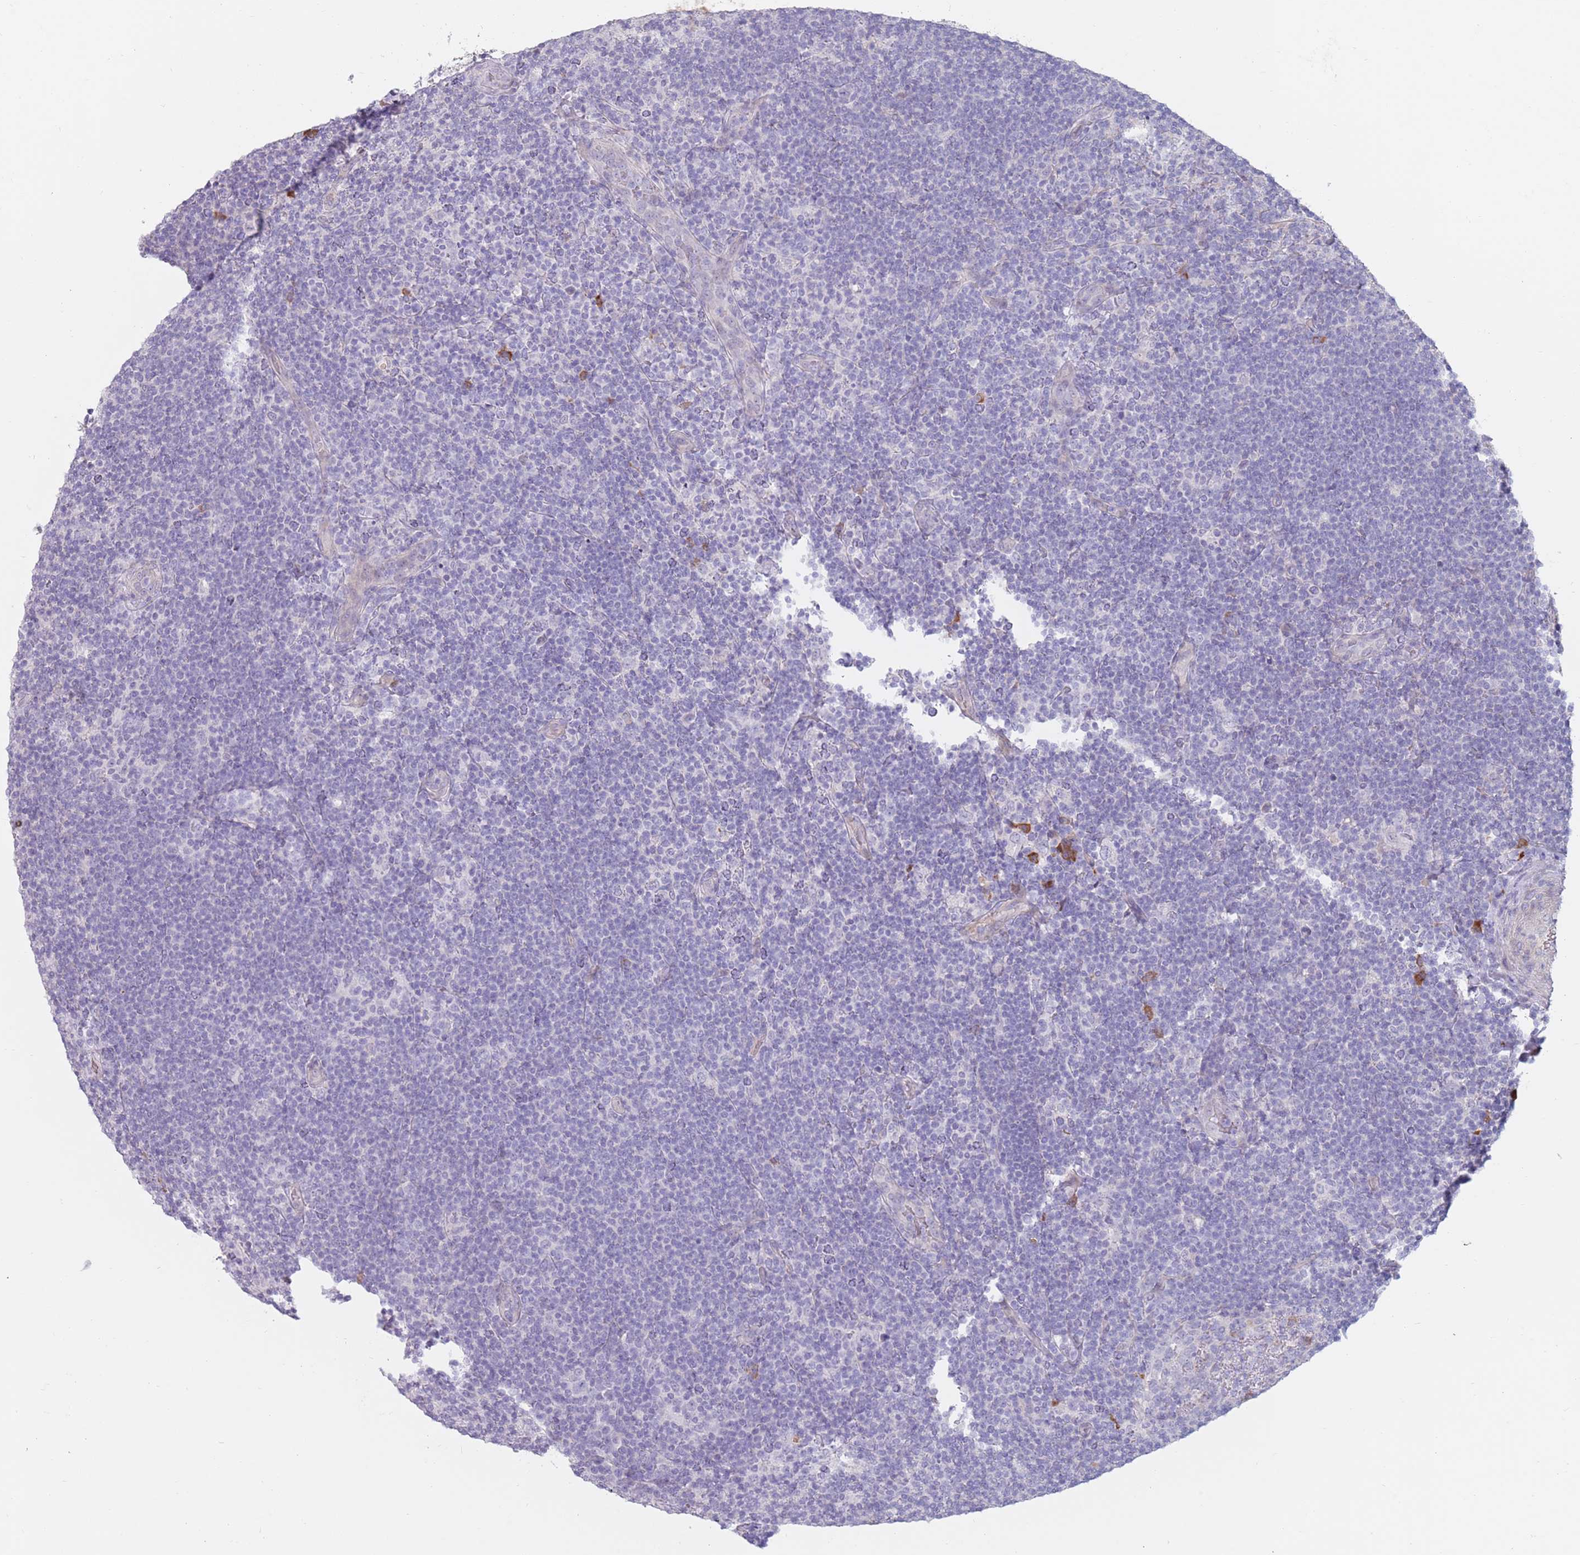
{"staining": {"intensity": "negative", "quantity": "none", "location": "none"}, "tissue": "lymphoma", "cell_type": "Tumor cells", "image_type": "cancer", "snomed": [{"axis": "morphology", "description": "Hodgkin's disease, NOS"}, {"axis": "topography", "description": "Lymph node"}], "caption": "Hodgkin's disease was stained to show a protein in brown. There is no significant positivity in tumor cells. (Immunohistochemistry (ihc), brightfield microscopy, high magnification).", "gene": "DXO", "patient": {"sex": "female", "age": 57}}